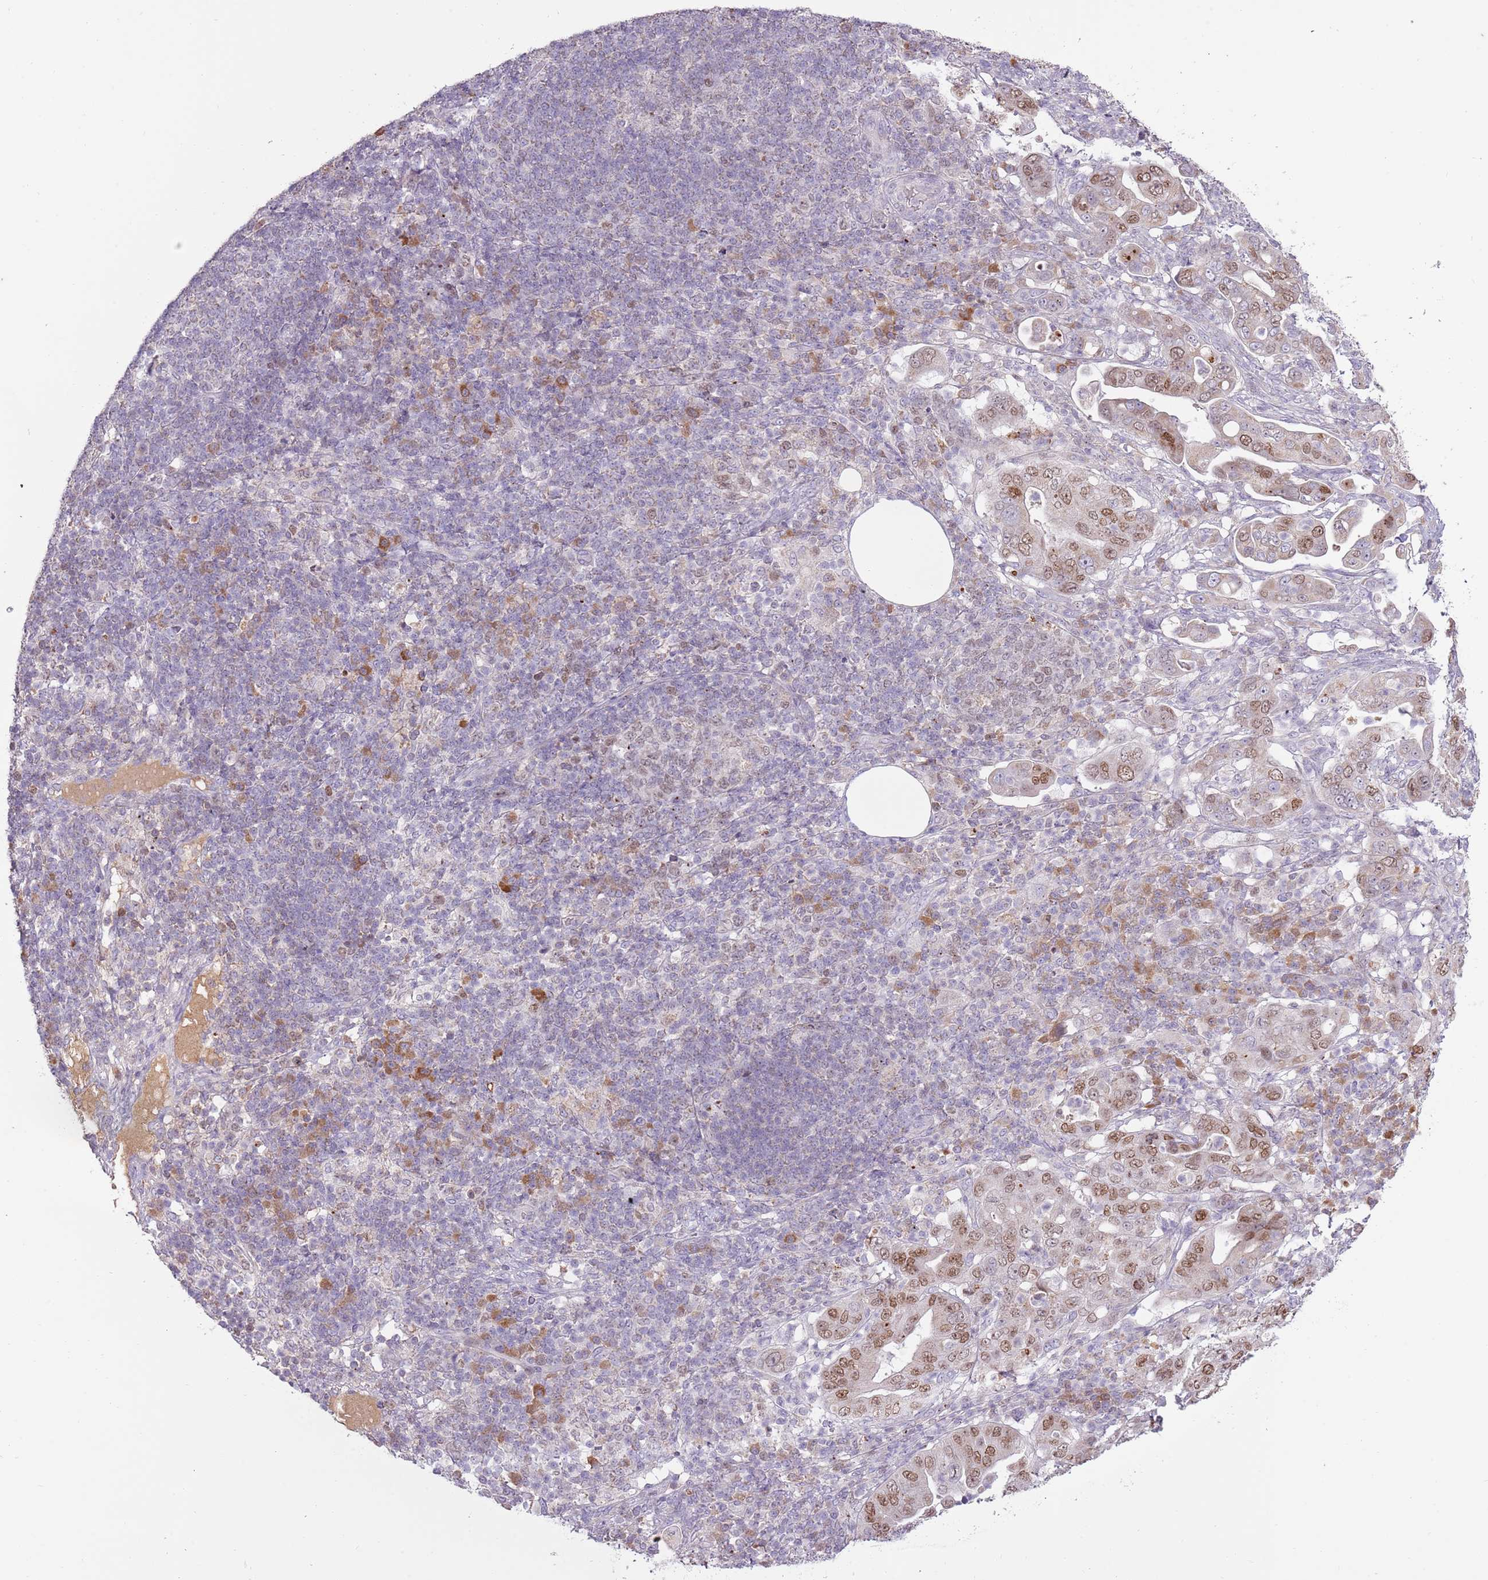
{"staining": {"intensity": "moderate", "quantity": ">75%", "location": "nuclear"}, "tissue": "pancreatic cancer", "cell_type": "Tumor cells", "image_type": "cancer", "snomed": [{"axis": "morphology", "description": "Normal tissue, NOS"}, {"axis": "morphology", "description": "Adenocarcinoma, NOS"}, {"axis": "topography", "description": "Lymph node"}, {"axis": "topography", "description": "Pancreas"}], "caption": "Pancreatic cancer stained with a protein marker demonstrates moderate staining in tumor cells.", "gene": "SYS1", "patient": {"sex": "female", "age": 67}}